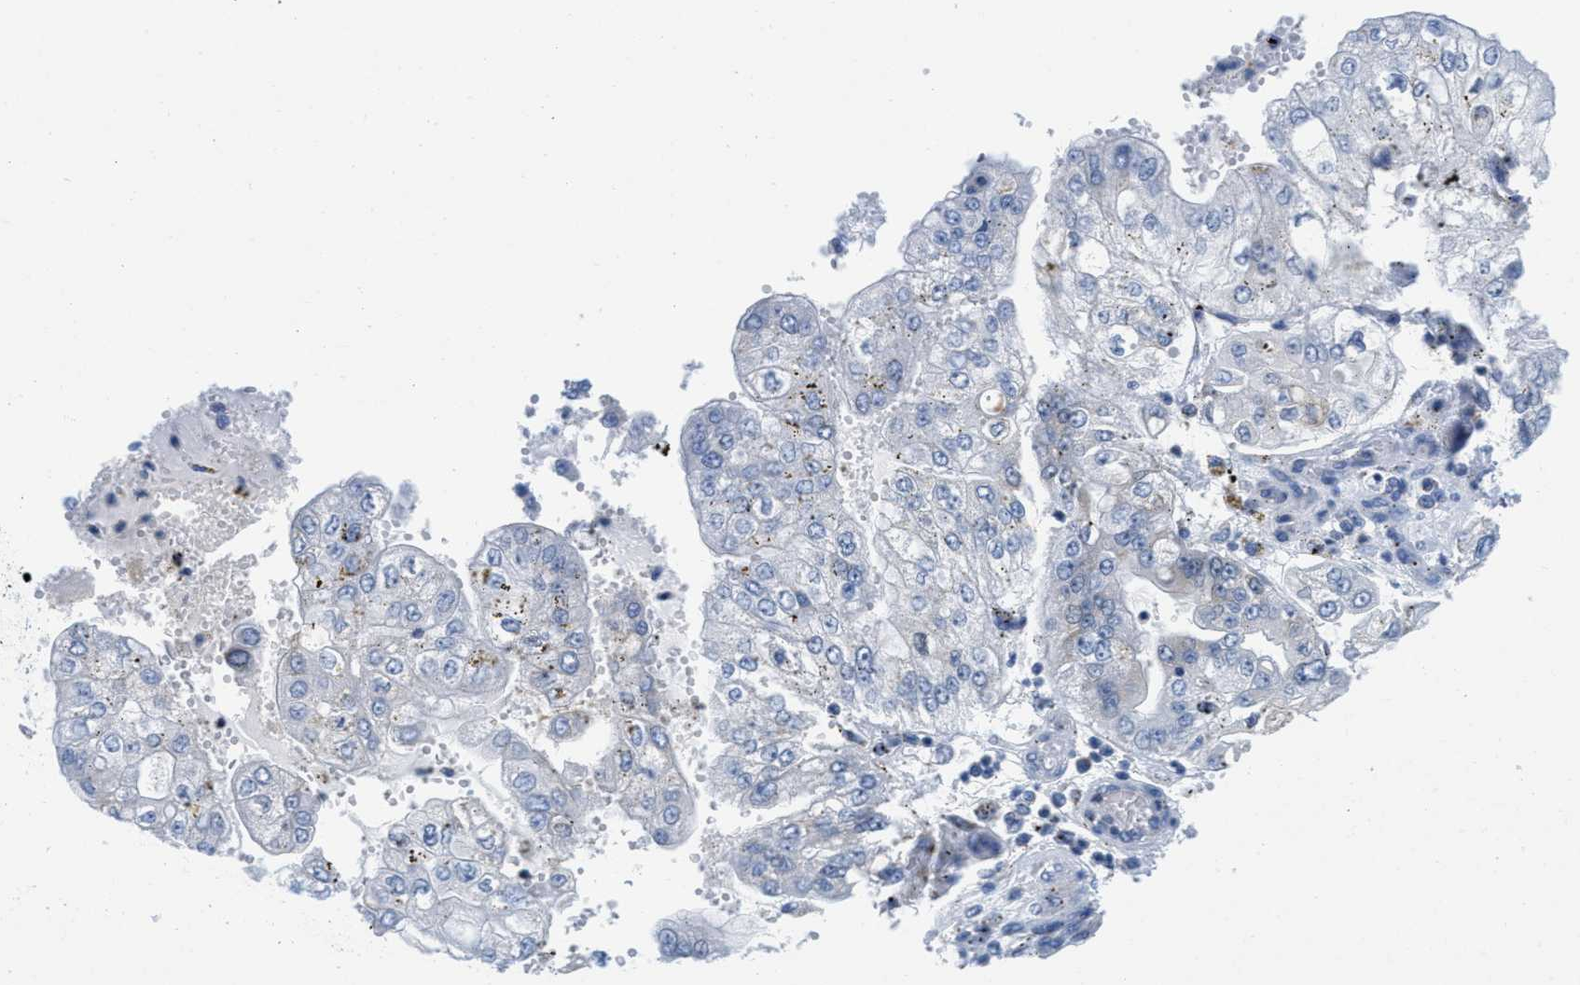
{"staining": {"intensity": "negative", "quantity": "none", "location": "none"}, "tissue": "stomach cancer", "cell_type": "Tumor cells", "image_type": "cancer", "snomed": [{"axis": "morphology", "description": "Adenocarcinoma, NOS"}, {"axis": "topography", "description": "Stomach"}], "caption": "High magnification brightfield microscopy of stomach adenocarcinoma stained with DAB (brown) and counterstained with hematoxylin (blue): tumor cells show no significant expression. Nuclei are stained in blue.", "gene": "PTDSS1", "patient": {"sex": "male", "age": 76}}